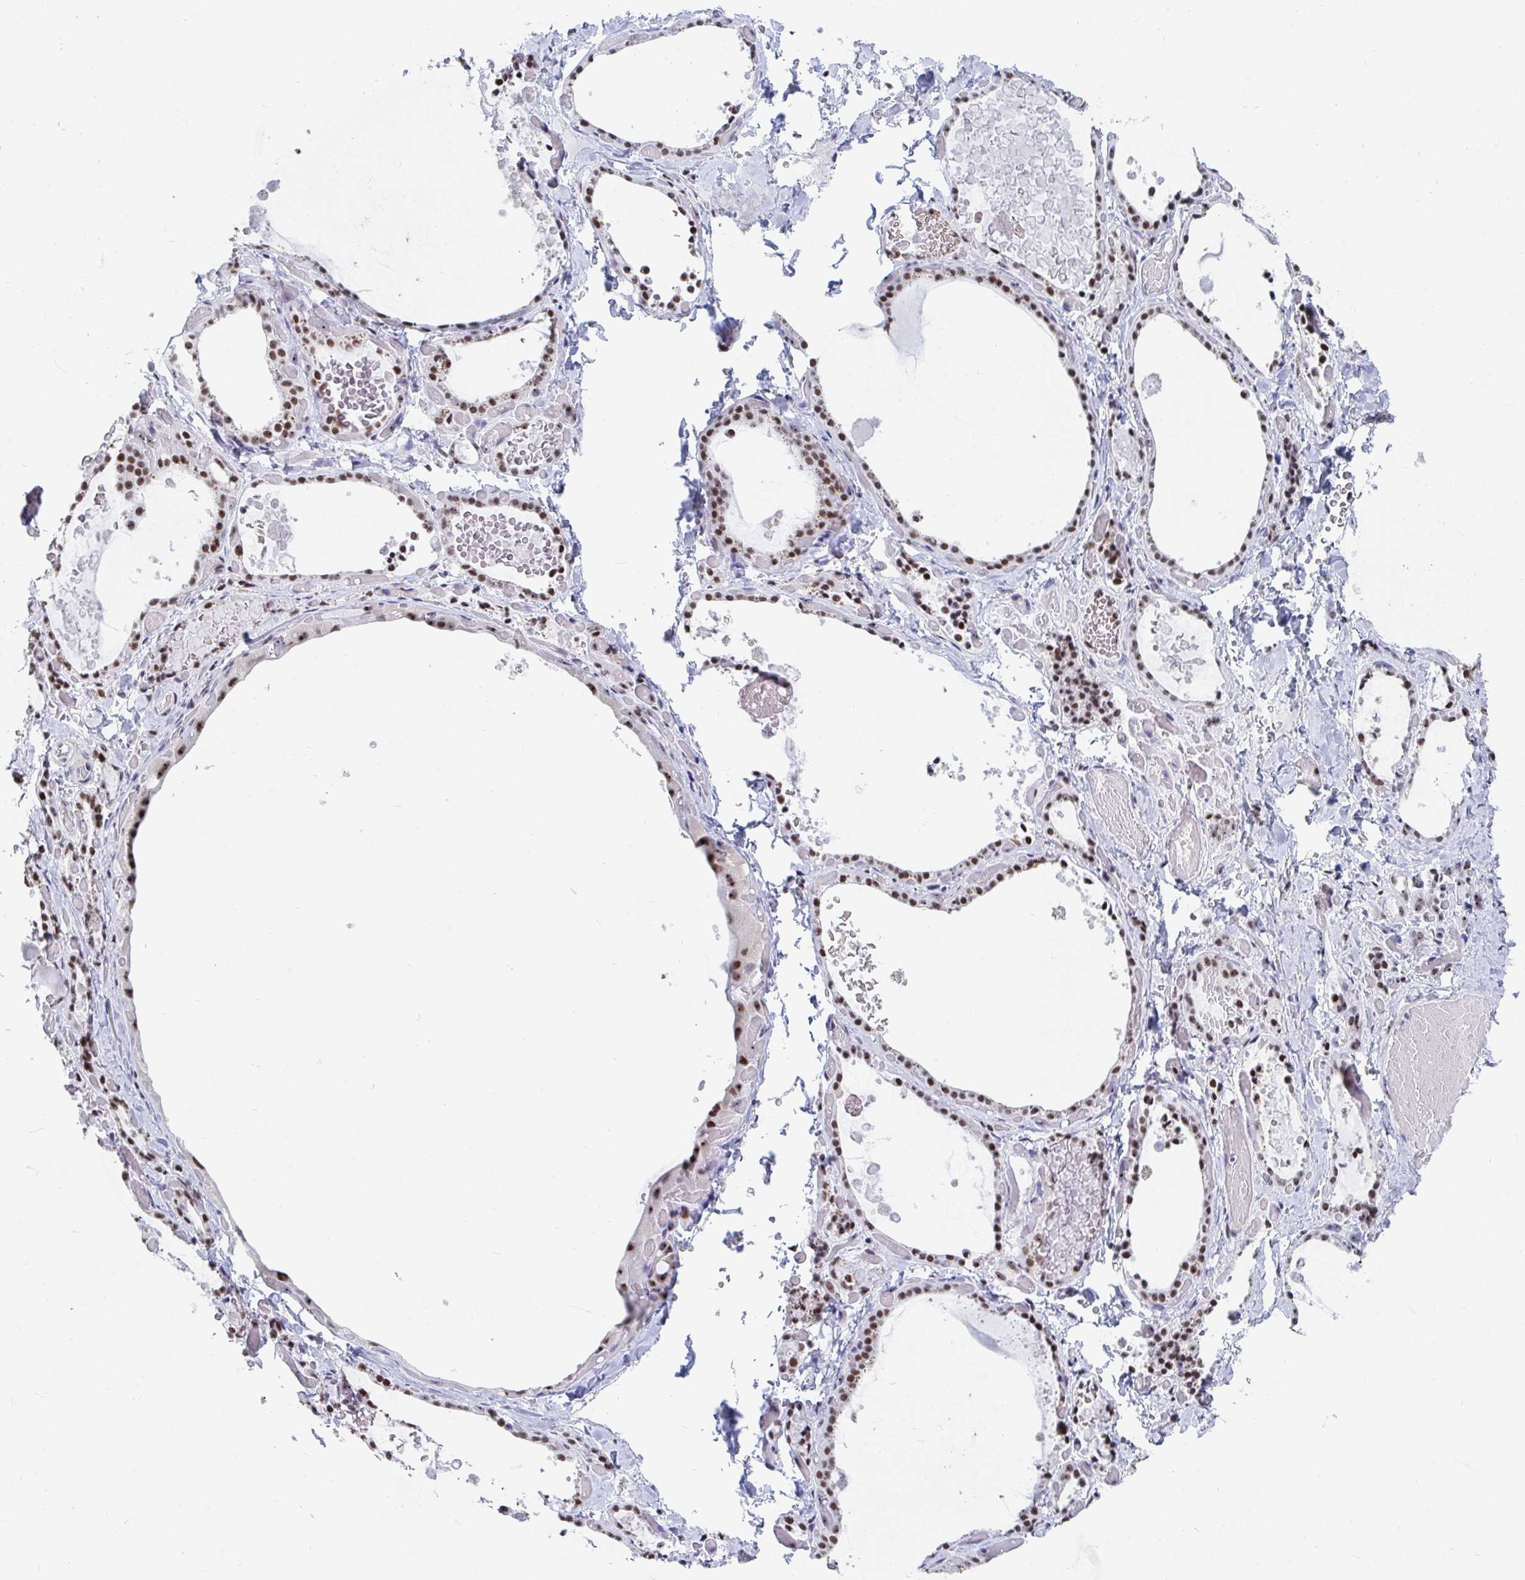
{"staining": {"intensity": "moderate", "quantity": ">75%", "location": "nuclear"}, "tissue": "thyroid gland", "cell_type": "Glandular cells", "image_type": "normal", "snomed": [{"axis": "morphology", "description": "Normal tissue, NOS"}, {"axis": "topography", "description": "Thyroid gland"}], "caption": "Immunohistochemistry (IHC) photomicrograph of normal thyroid gland: human thyroid gland stained using IHC exhibits medium levels of moderate protein expression localized specifically in the nuclear of glandular cells, appearing as a nuclear brown color.", "gene": "SIRT7", "patient": {"sex": "female", "age": 56}}